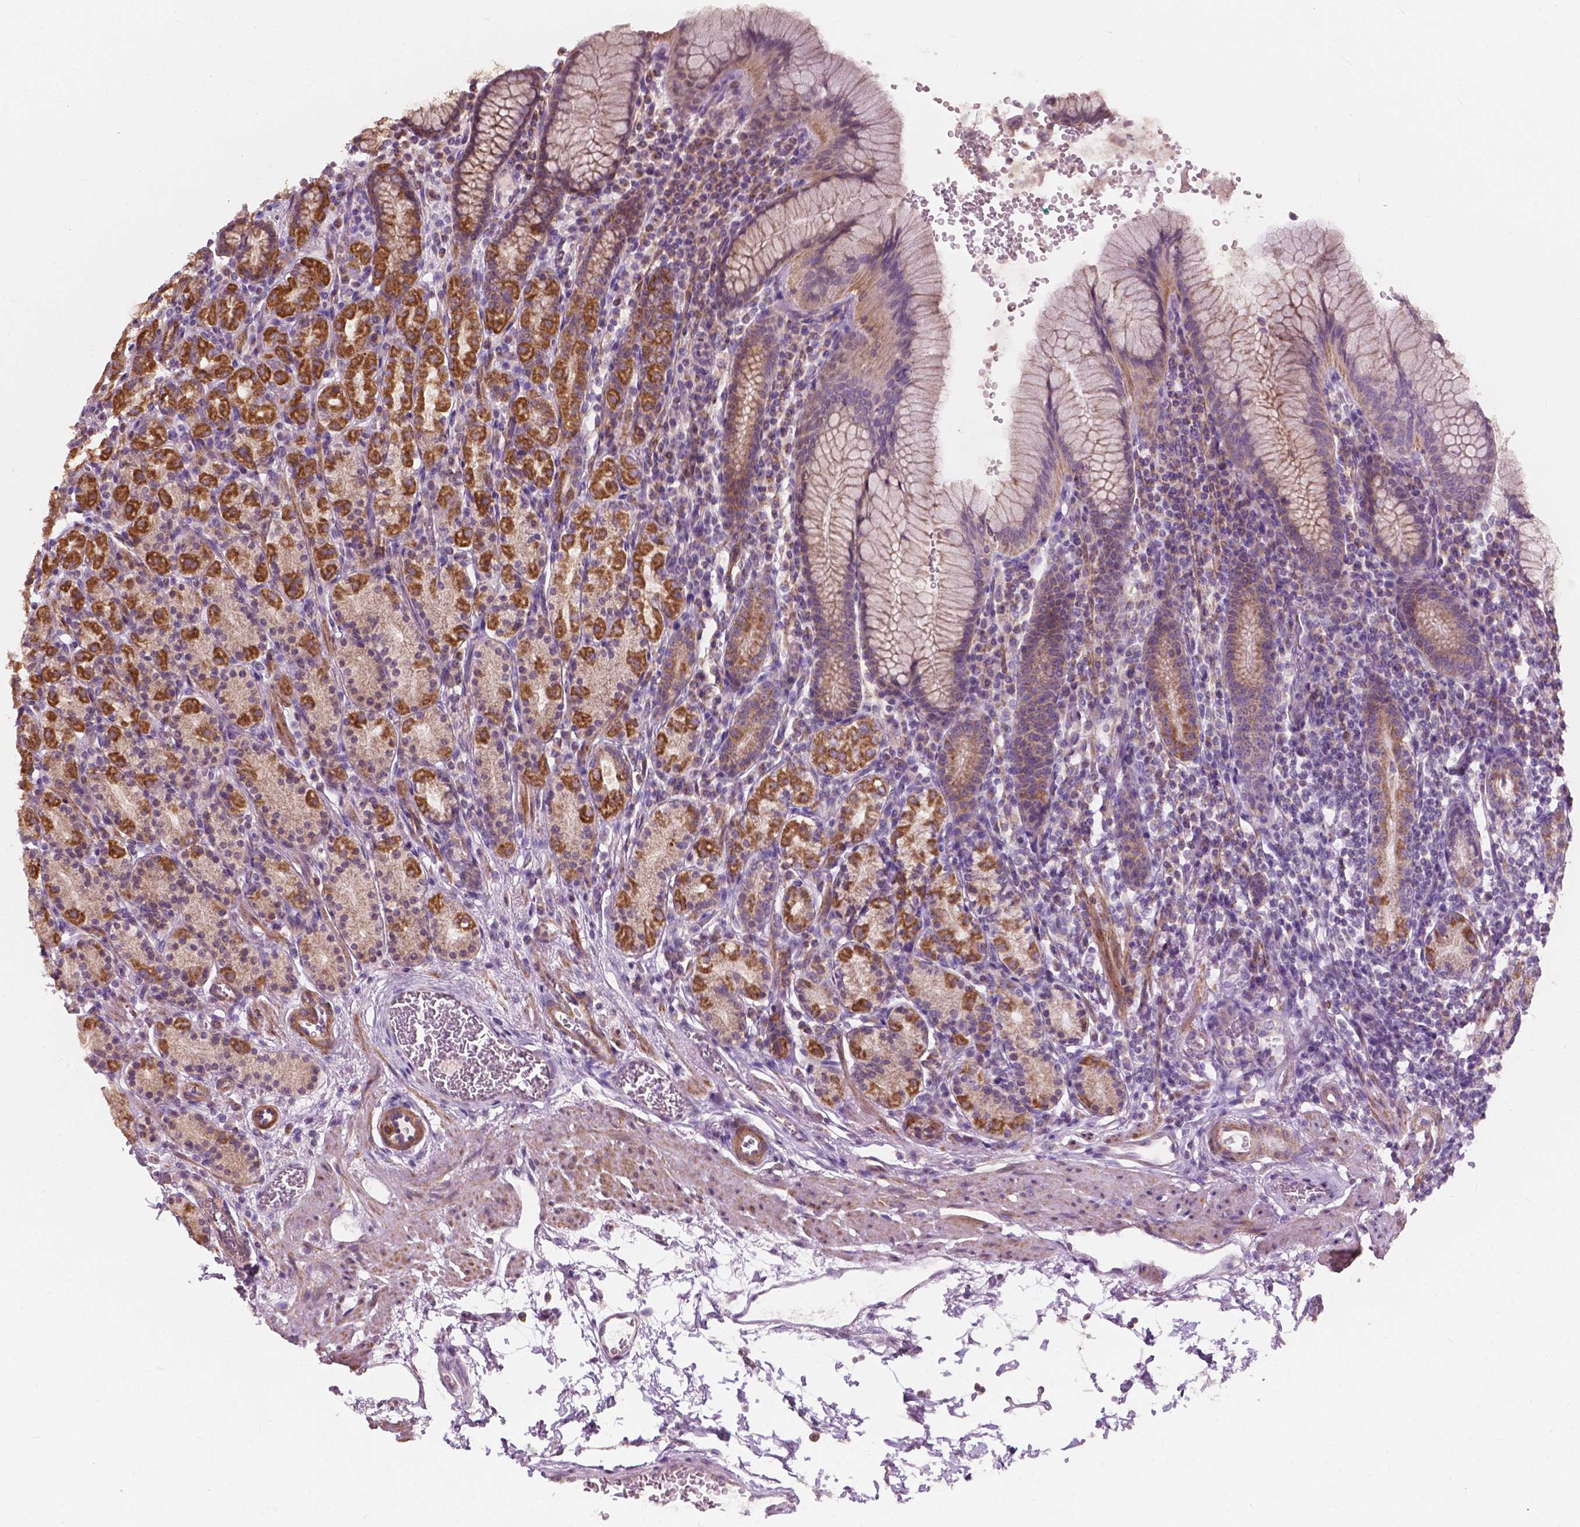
{"staining": {"intensity": "strong", "quantity": "25%-75%", "location": "cytoplasmic/membranous"}, "tissue": "stomach", "cell_type": "Glandular cells", "image_type": "normal", "snomed": [{"axis": "morphology", "description": "Normal tissue, NOS"}, {"axis": "topography", "description": "Stomach, upper"}, {"axis": "topography", "description": "Stomach"}], "caption": "DAB immunohistochemical staining of unremarkable stomach displays strong cytoplasmic/membranous protein positivity in about 25%-75% of glandular cells. (DAB (3,3'-diaminobenzidine) = brown stain, brightfield microscopy at high magnification).", "gene": "NDUFA10", "patient": {"sex": "male", "age": 62}}